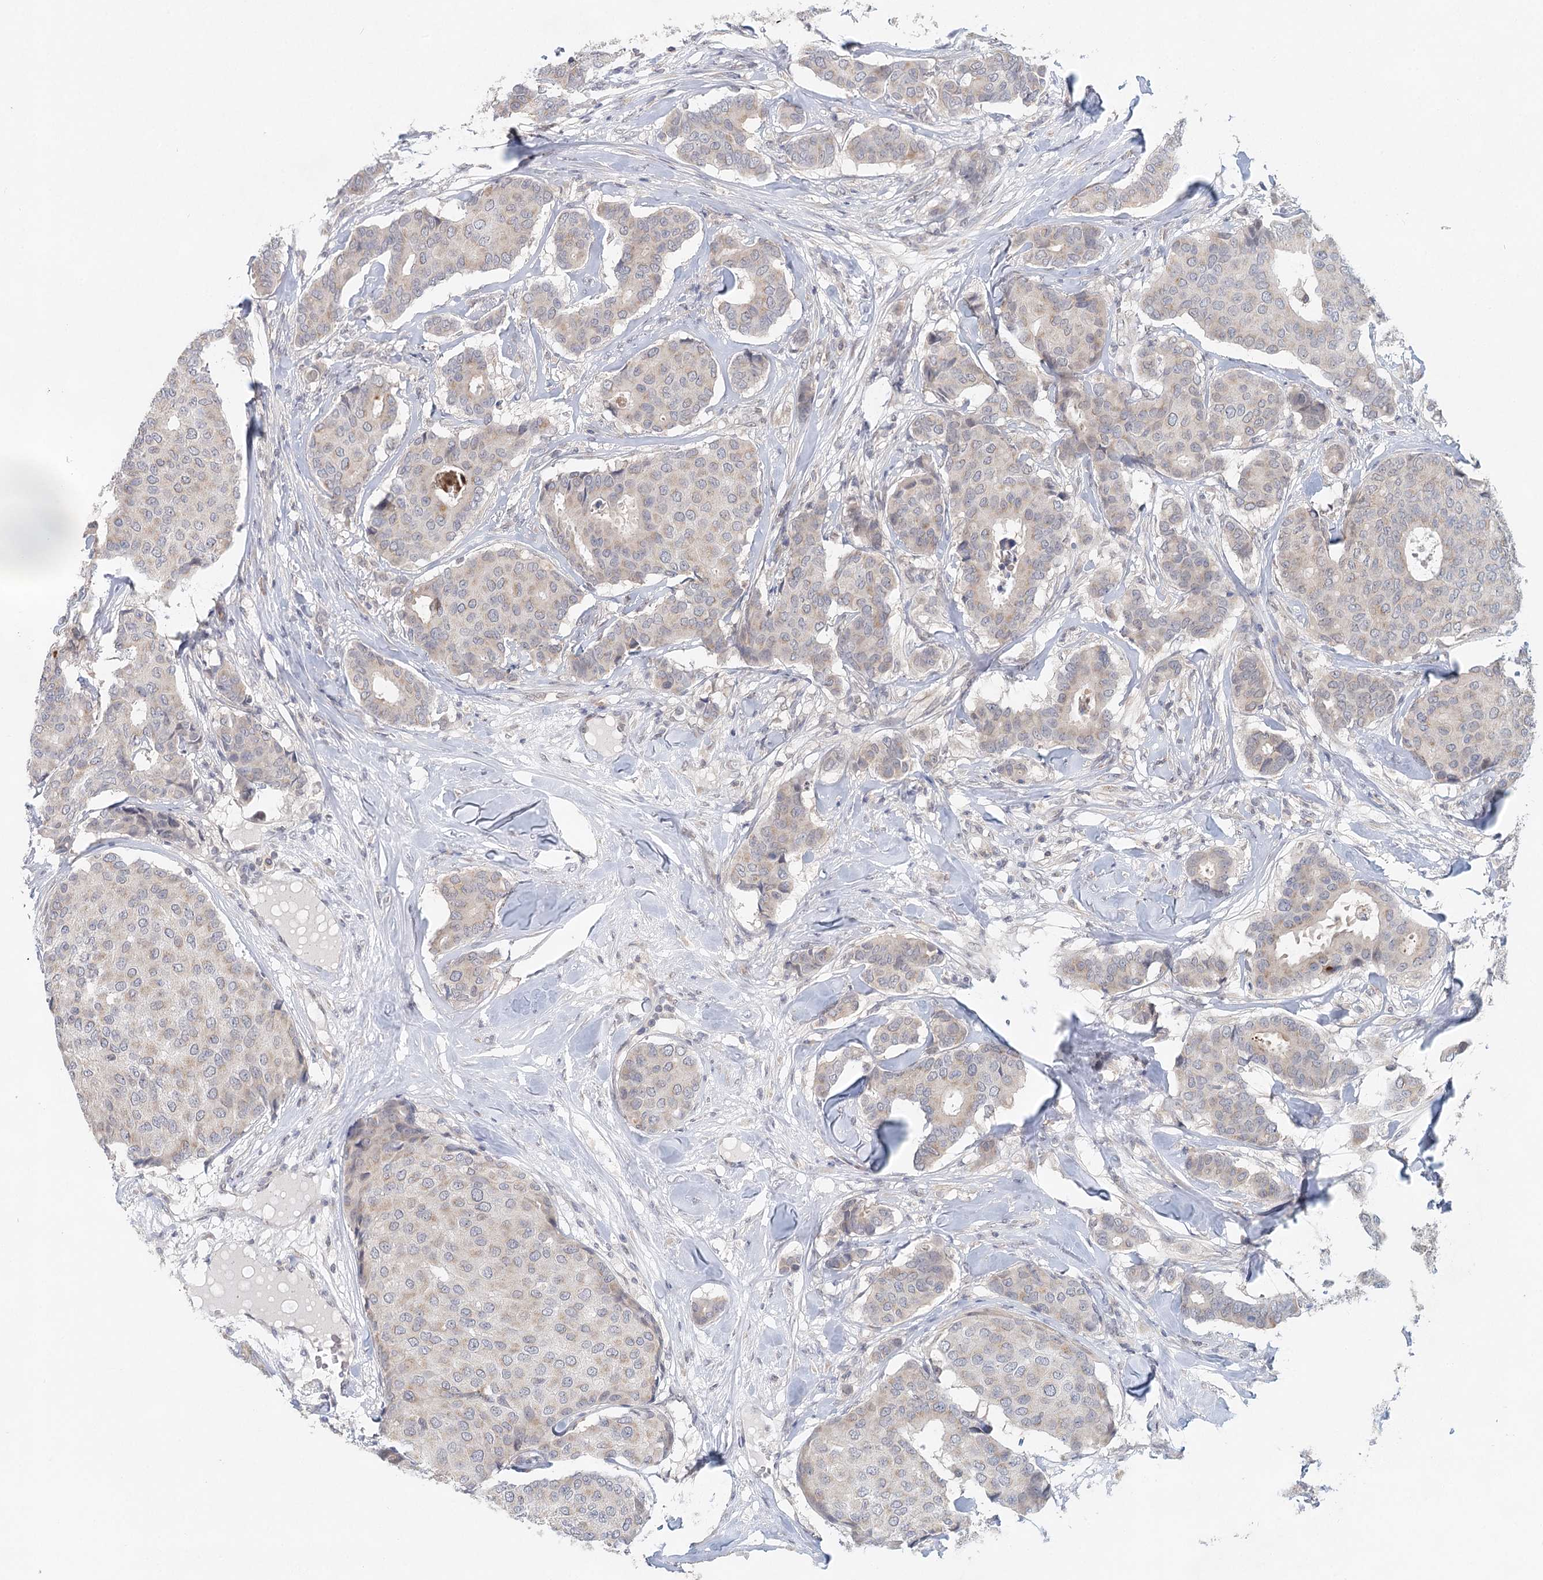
{"staining": {"intensity": "weak", "quantity": "<25%", "location": "cytoplasmic/membranous"}, "tissue": "breast cancer", "cell_type": "Tumor cells", "image_type": "cancer", "snomed": [{"axis": "morphology", "description": "Duct carcinoma"}, {"axis": "topography", "description": "Breast"}], "caption": "Immunohistochemistry (IHC) micrograph of neoplastic tissue: human breast cancer (intraductal carcinoma) stained with DAB (3,3'-diaminobenzidine) reveals no significant protein positivity in tumor cells.", "gene": "BLTP1", "patient": {"sex": "female", "age": 75}}